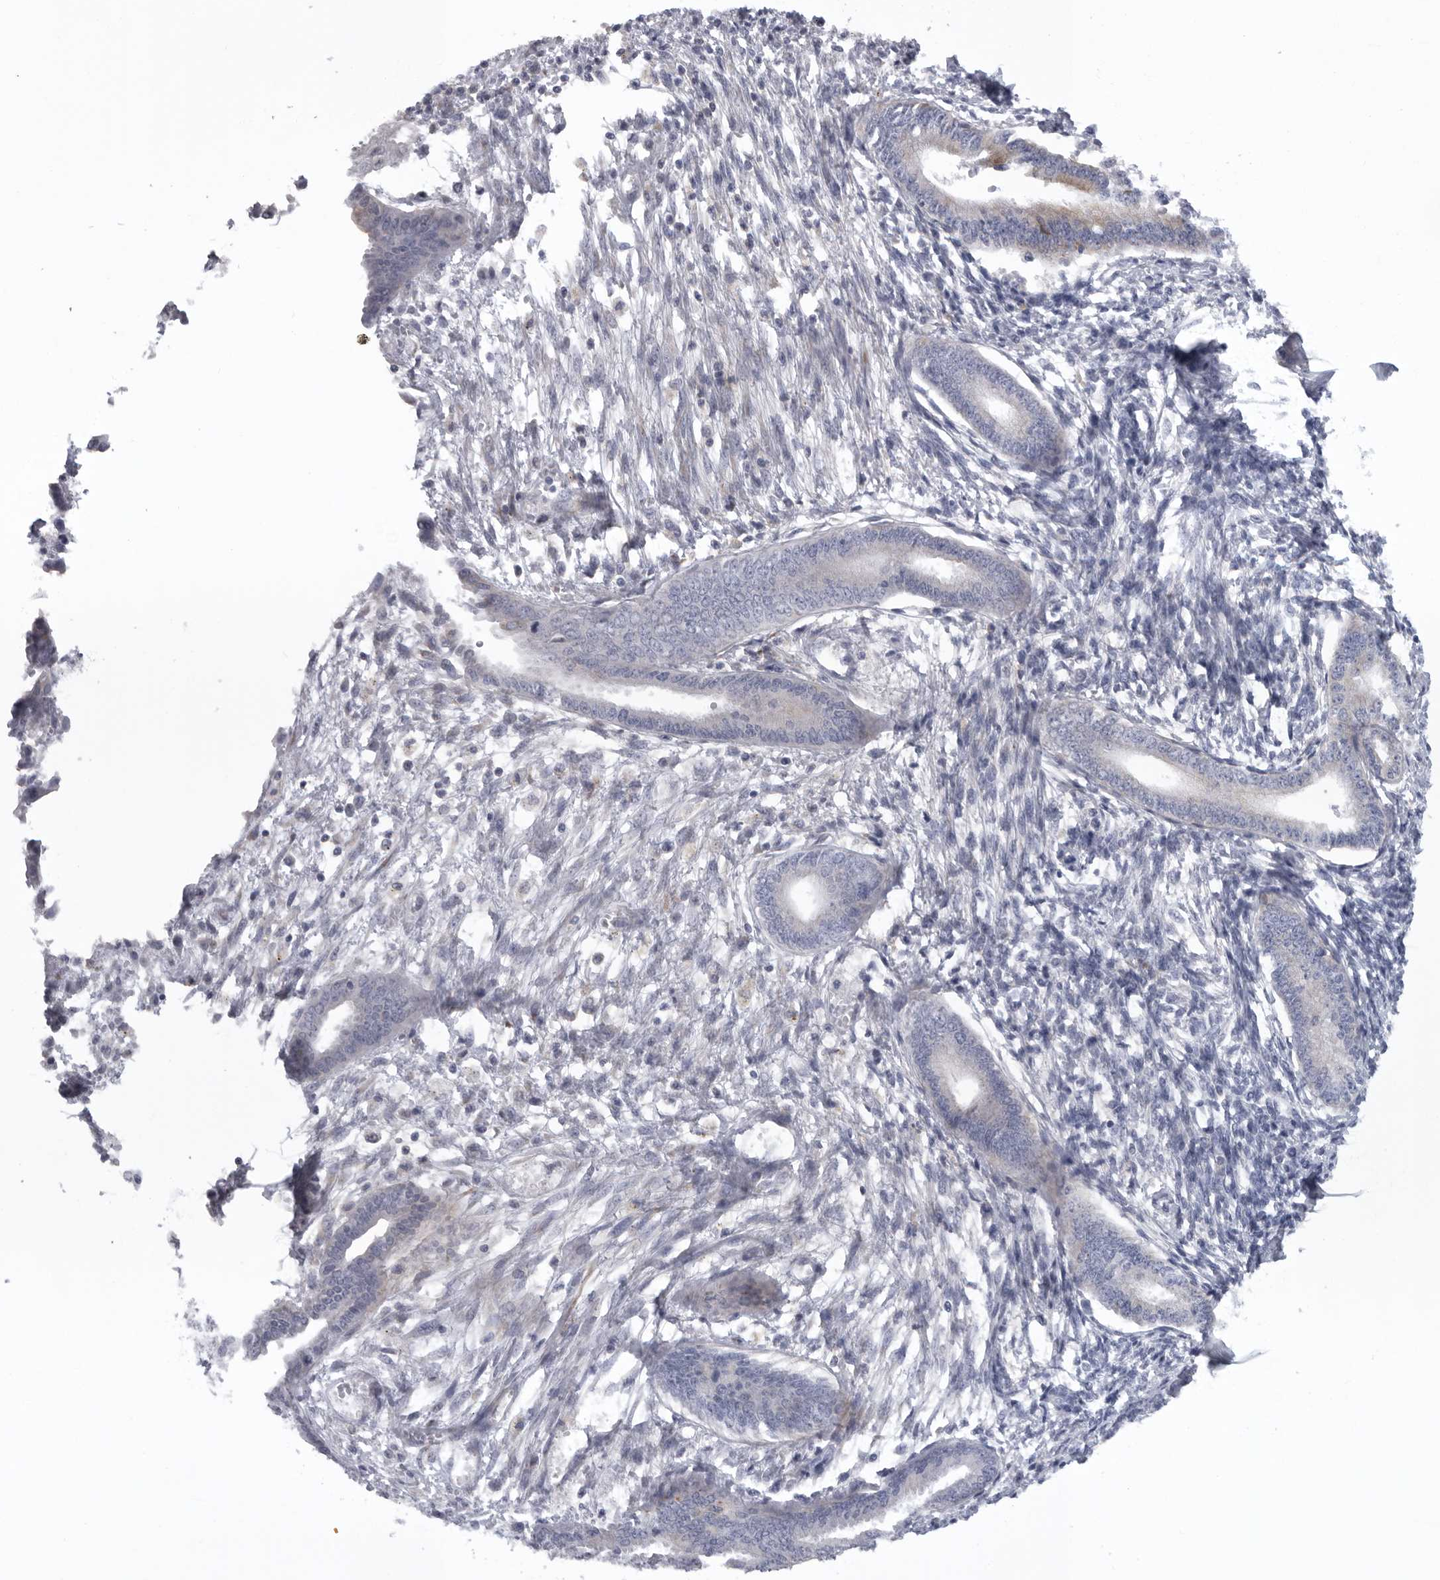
{"staining": {"intensity": "negative", "quantity": "none", "location": "none"}, "tissue": "endometrium", "cell_type": "Cells in endometrial stroma", "image_type": "normal", "snomed": [{"axis": "morphology", "description": "Normal tissue, NOS"}, {"axis": "topography", "description": "Endometrium"}], "caption": "Immunohistochemistry histopathology image of unremarkable human endometrium stained for a protein (brown), which displays no expression in cells in endometrial stroma. Nuclei are stained in blue.", "gene": "USP24", "patient": {"sex": "female", "age": 56}}